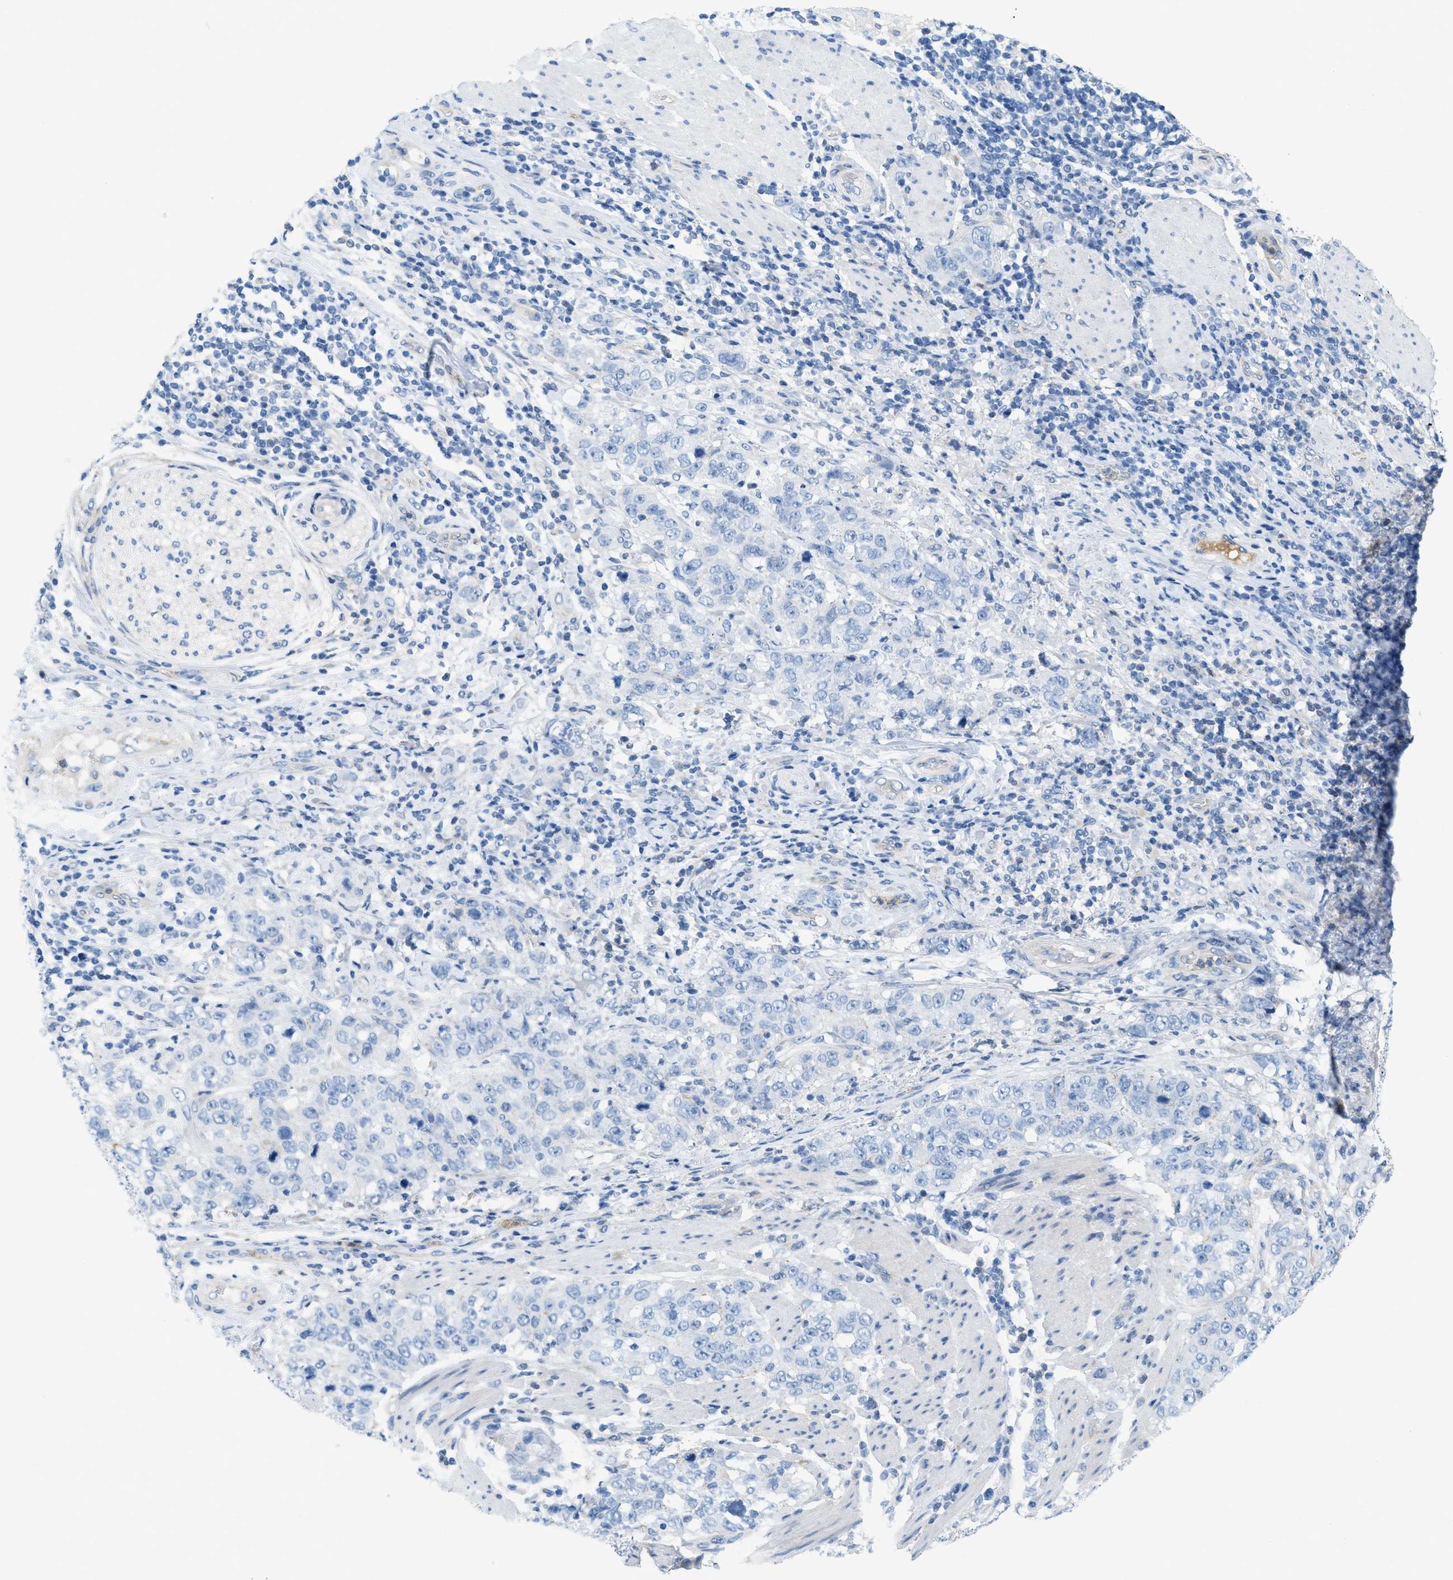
{"staining": {"intensity": "negative", "quantity": "none", "location": "none"}, "tissue": "stomach cancer", "cell_type": "Tumor cells", "image_type": "cancer", "snomed": [{"axis": "morphology", "description": "Adenocarcinoma, NOS"}, {"axis": "topography", "description": "Stomach"}], "caption": "Immunohistochemistry (IHC) micrograph of stomach cancer stained for a protein (brown), which displays no staining in tumor cells.", "gene": "CRB3", "patient": {"sex": "male", "age": 48}}